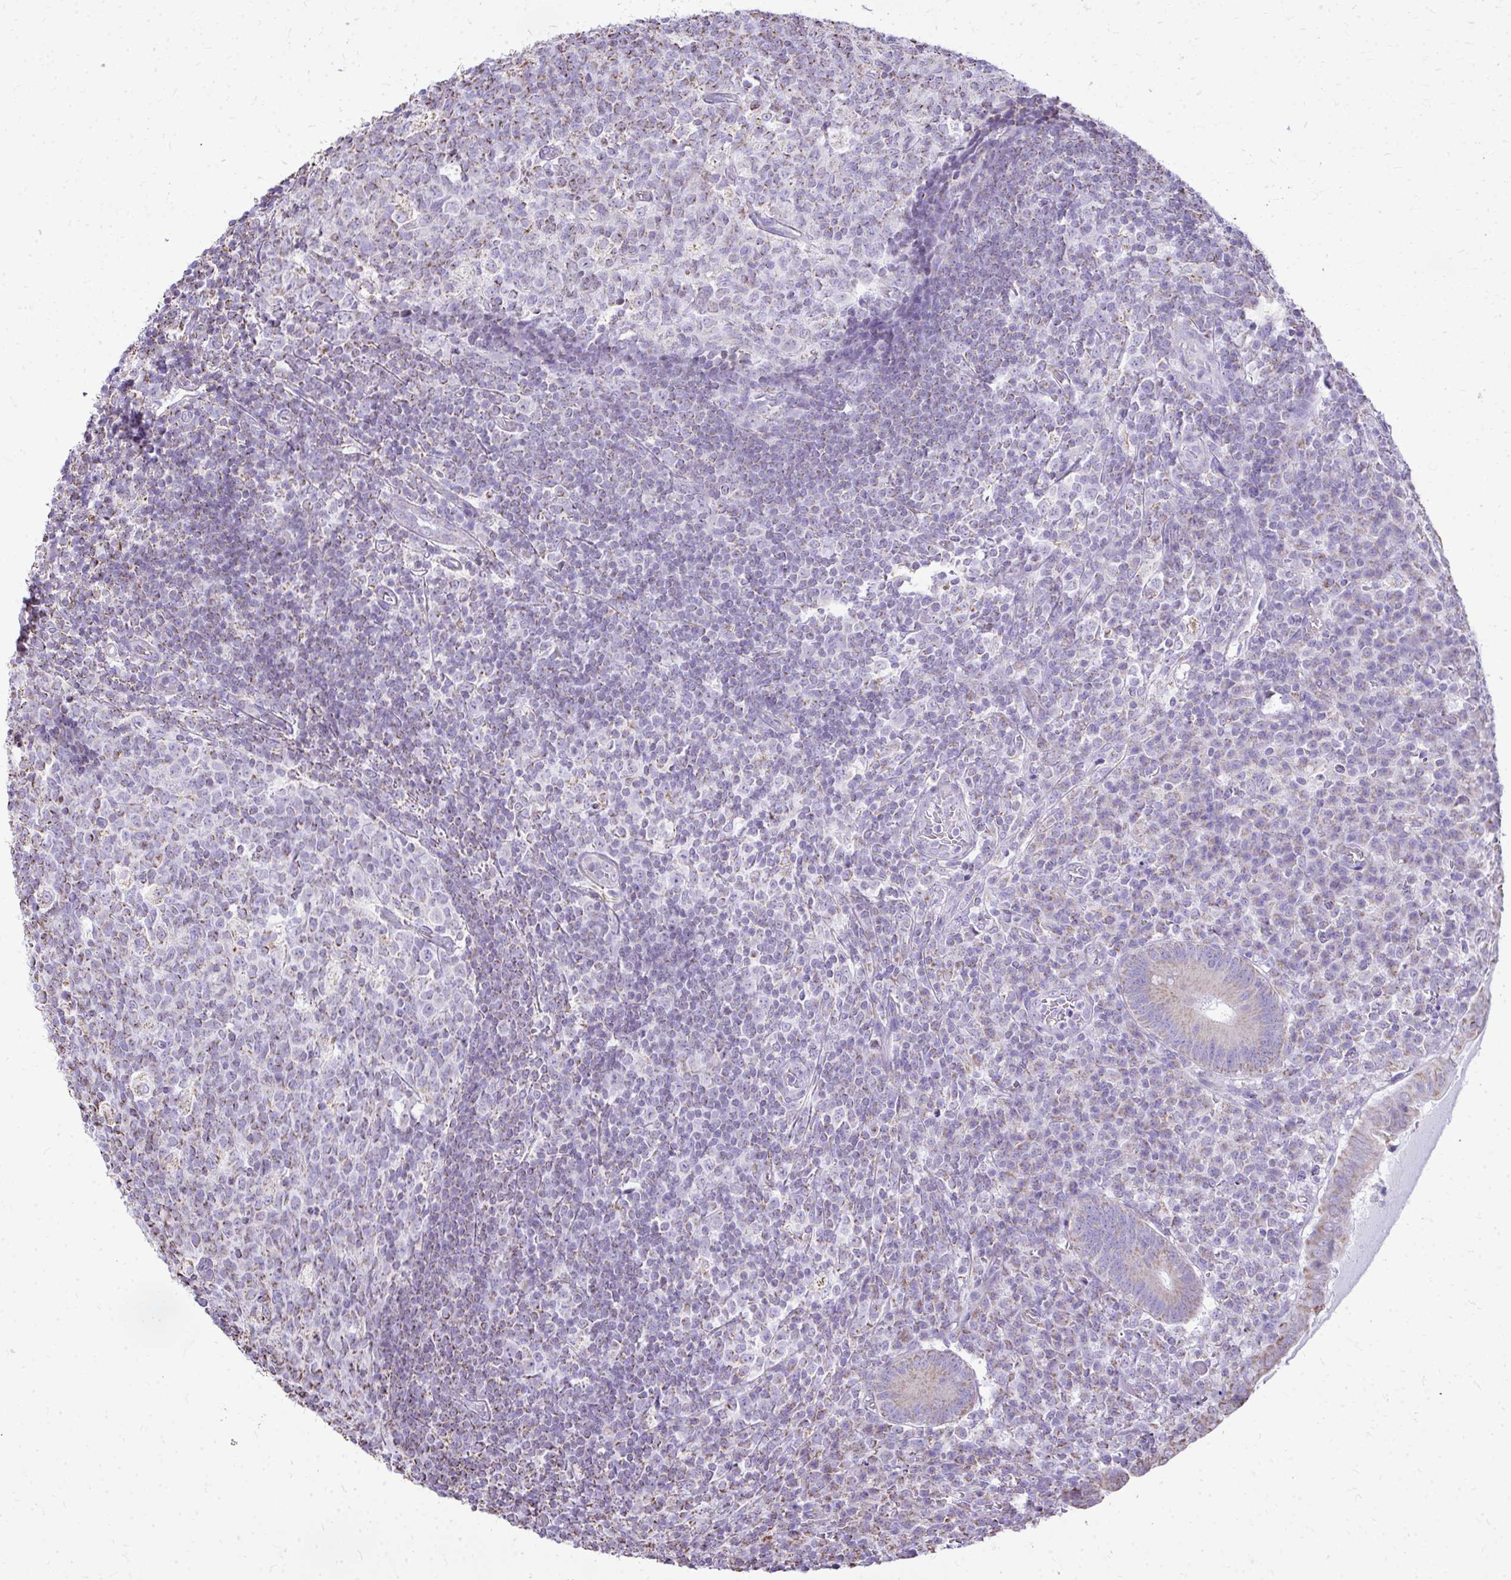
{"staining": {"intensity": "moderate", "quantity": ">75%", "location": "cytoplasmic/membranous"}, "tissue": "appendix", "cell_type": "Glandular cells", "image_type": "normal", "snomed": [{"axis": "morphology", "description": "Normal tissue, NOS"}, {"axis": "topography", "description": "Appendix"}], "caption": "Glandular cells exhibit medium levels of moderate cytoplasmic/membranous expression in approximately >75% of cells in normal human appendix. (IHC, brightfield microscopy, high magnification).", "gene": "MPZL2", "patient": {"sex": "male", "age": 18}}